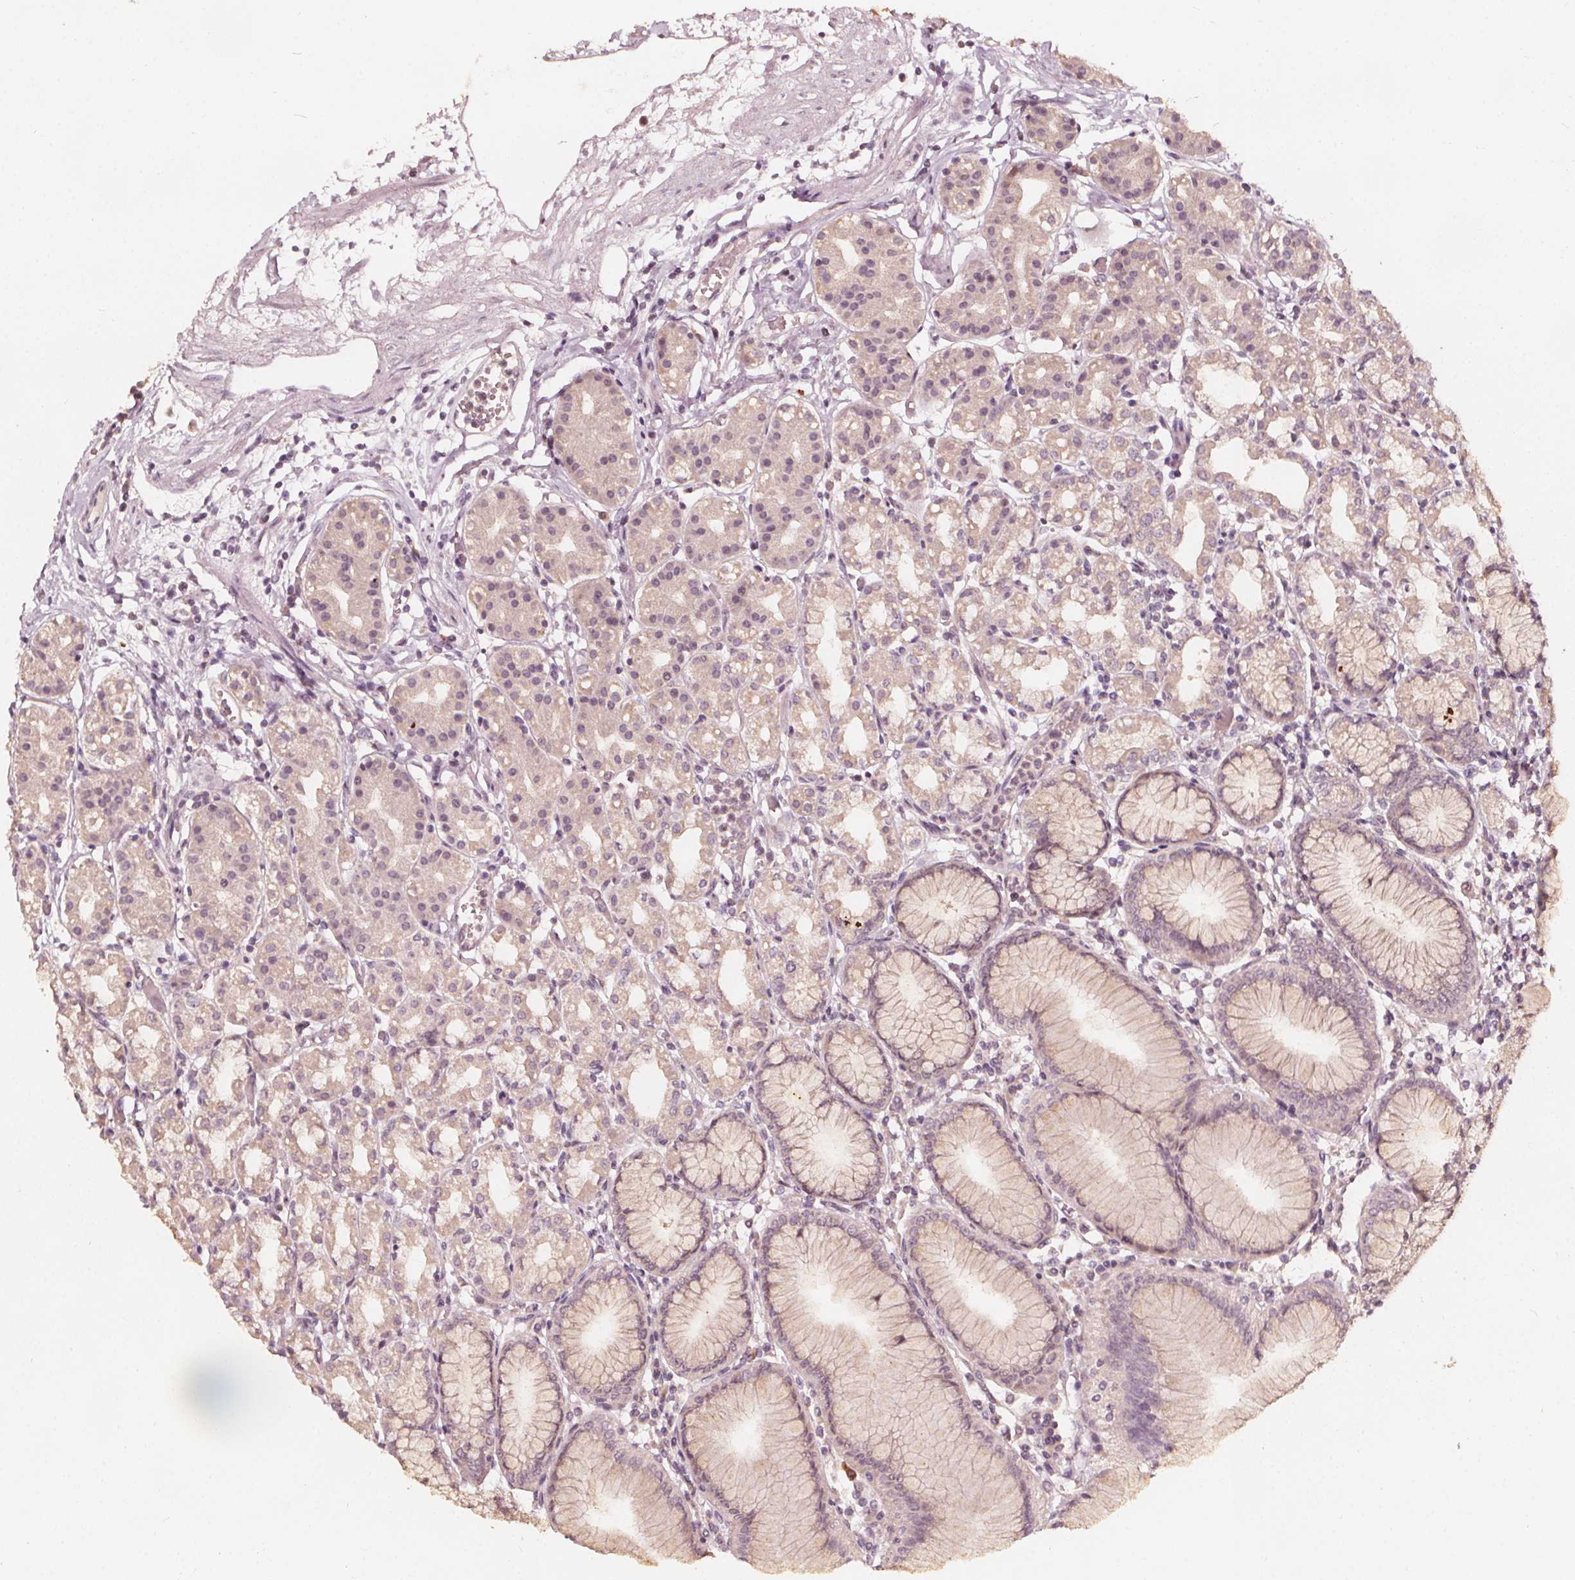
{"staining": {"intensity": "weak", "quantity": "25%-75%", "location": "cytoplasmic/membranous"}, "tissue": "stomach", "cell_type": "Glandular cells", "image_type": "normal", "snomed": [{"axis": "morphology", "description": "Normal tissue, NOS"}, {"axis": "topography", "description": "Skeletal muscle"}, {"axis": "topography", "description": "Stomach"}], "caption": "Protein staining exhibits weak cytoplasmic/membranous expression in approximately 25%-75% of glandular cells in unremarkable stomach.", "gene": "NPC1L1", "patient": {"sex": "female", "age": 57}}